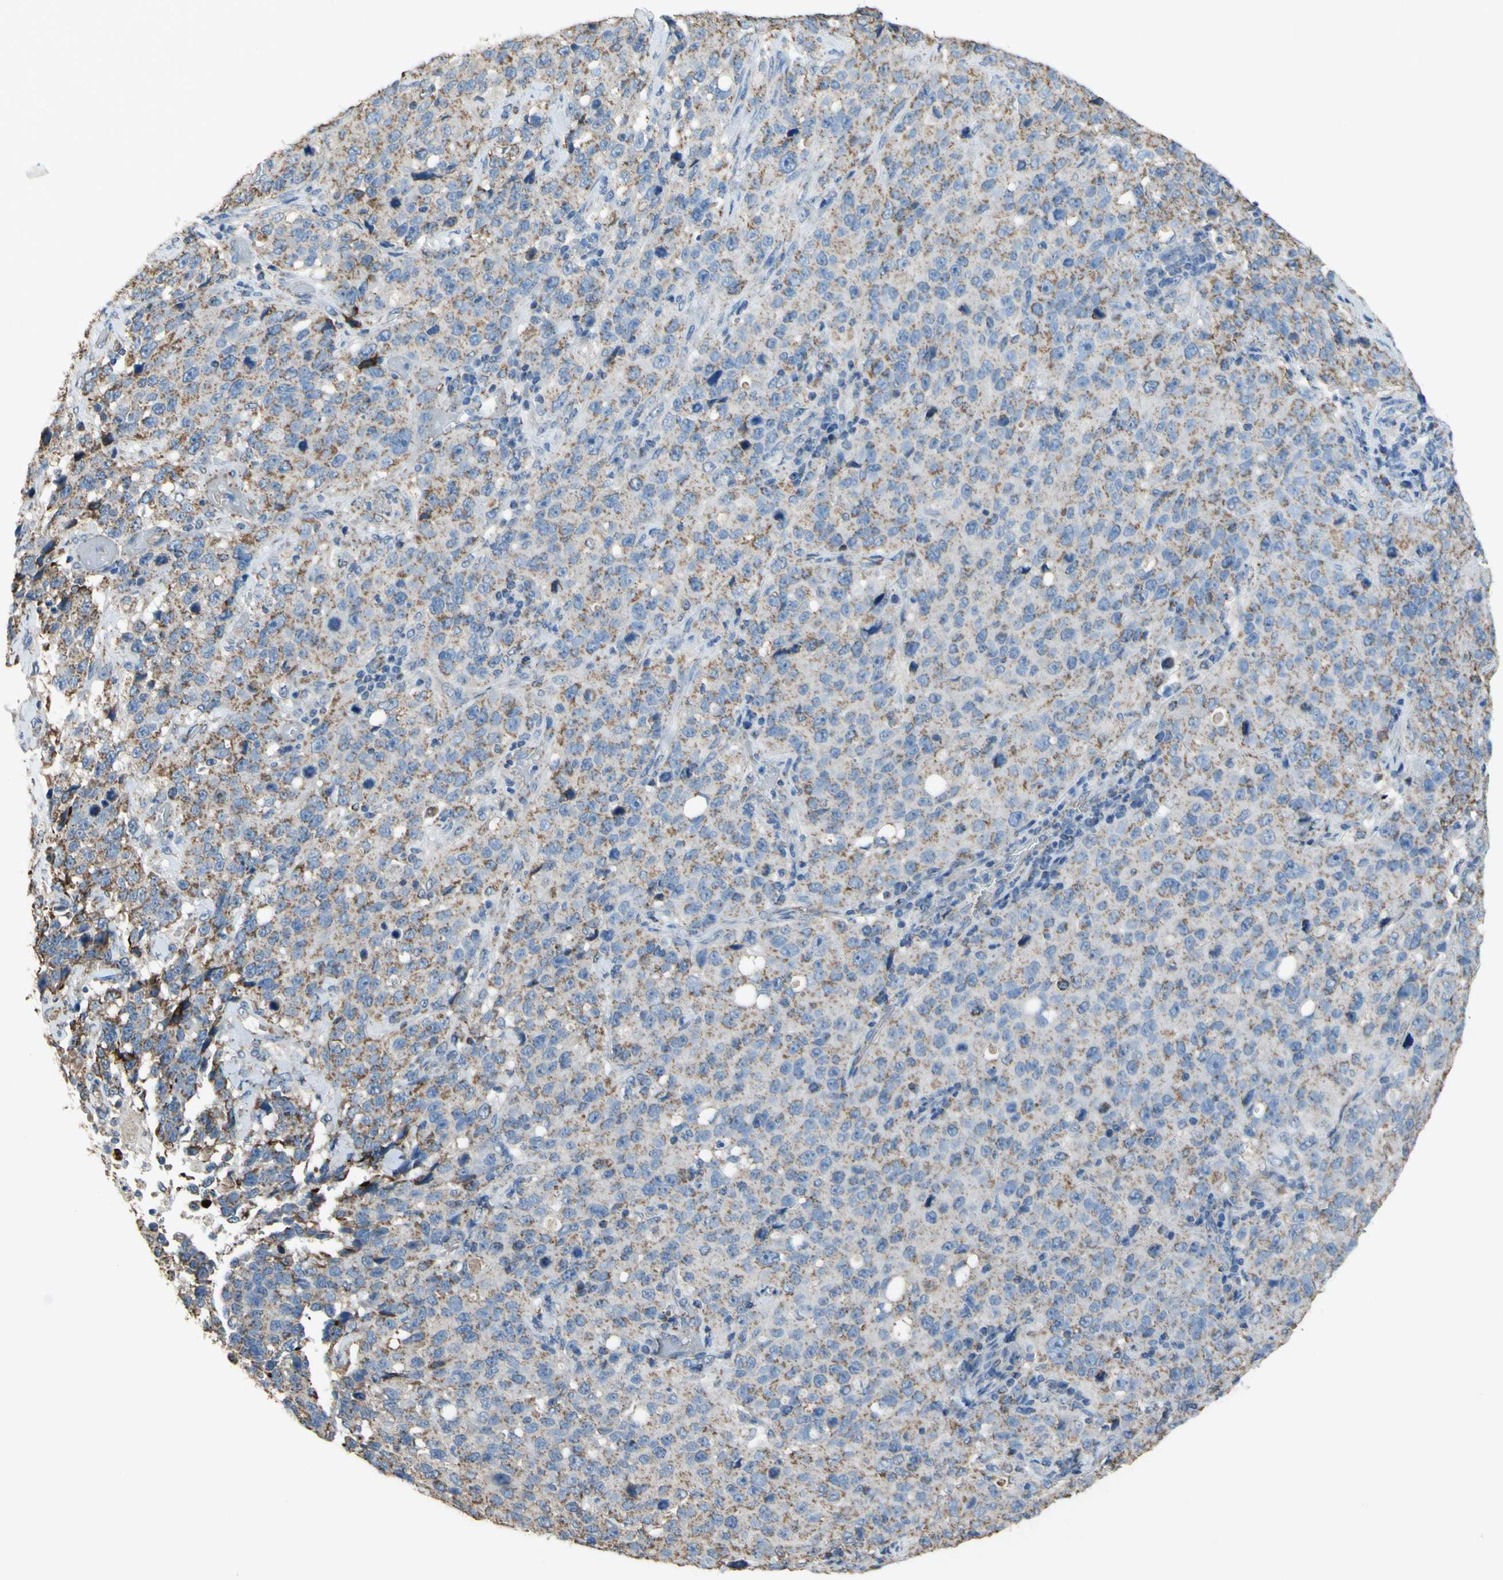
{"staining": {"intensity": "weak", "quantity": ">75%", "location": "cytoplasmic/membranous"}, "tissue": "stomach cancer", "cell_type": "Tumor cells", "image_type": "cancer", "snomed": [{"axis": "morphology", "description": "Normal tissue, NOS"}, {"axis": "morphology", "description": "Adenocarcinoma, NOS"}, {"axis": "topography", "description": "Stomach"}], "caption": "Protein analysis of stomach cancer tissue displays weak cytoplasmic/membranous expression in about >75% of tumor cells. Nuclei are stained in blue.", "gene": "CMKLR2", "patient": {"sex": "male", "age": 48}}